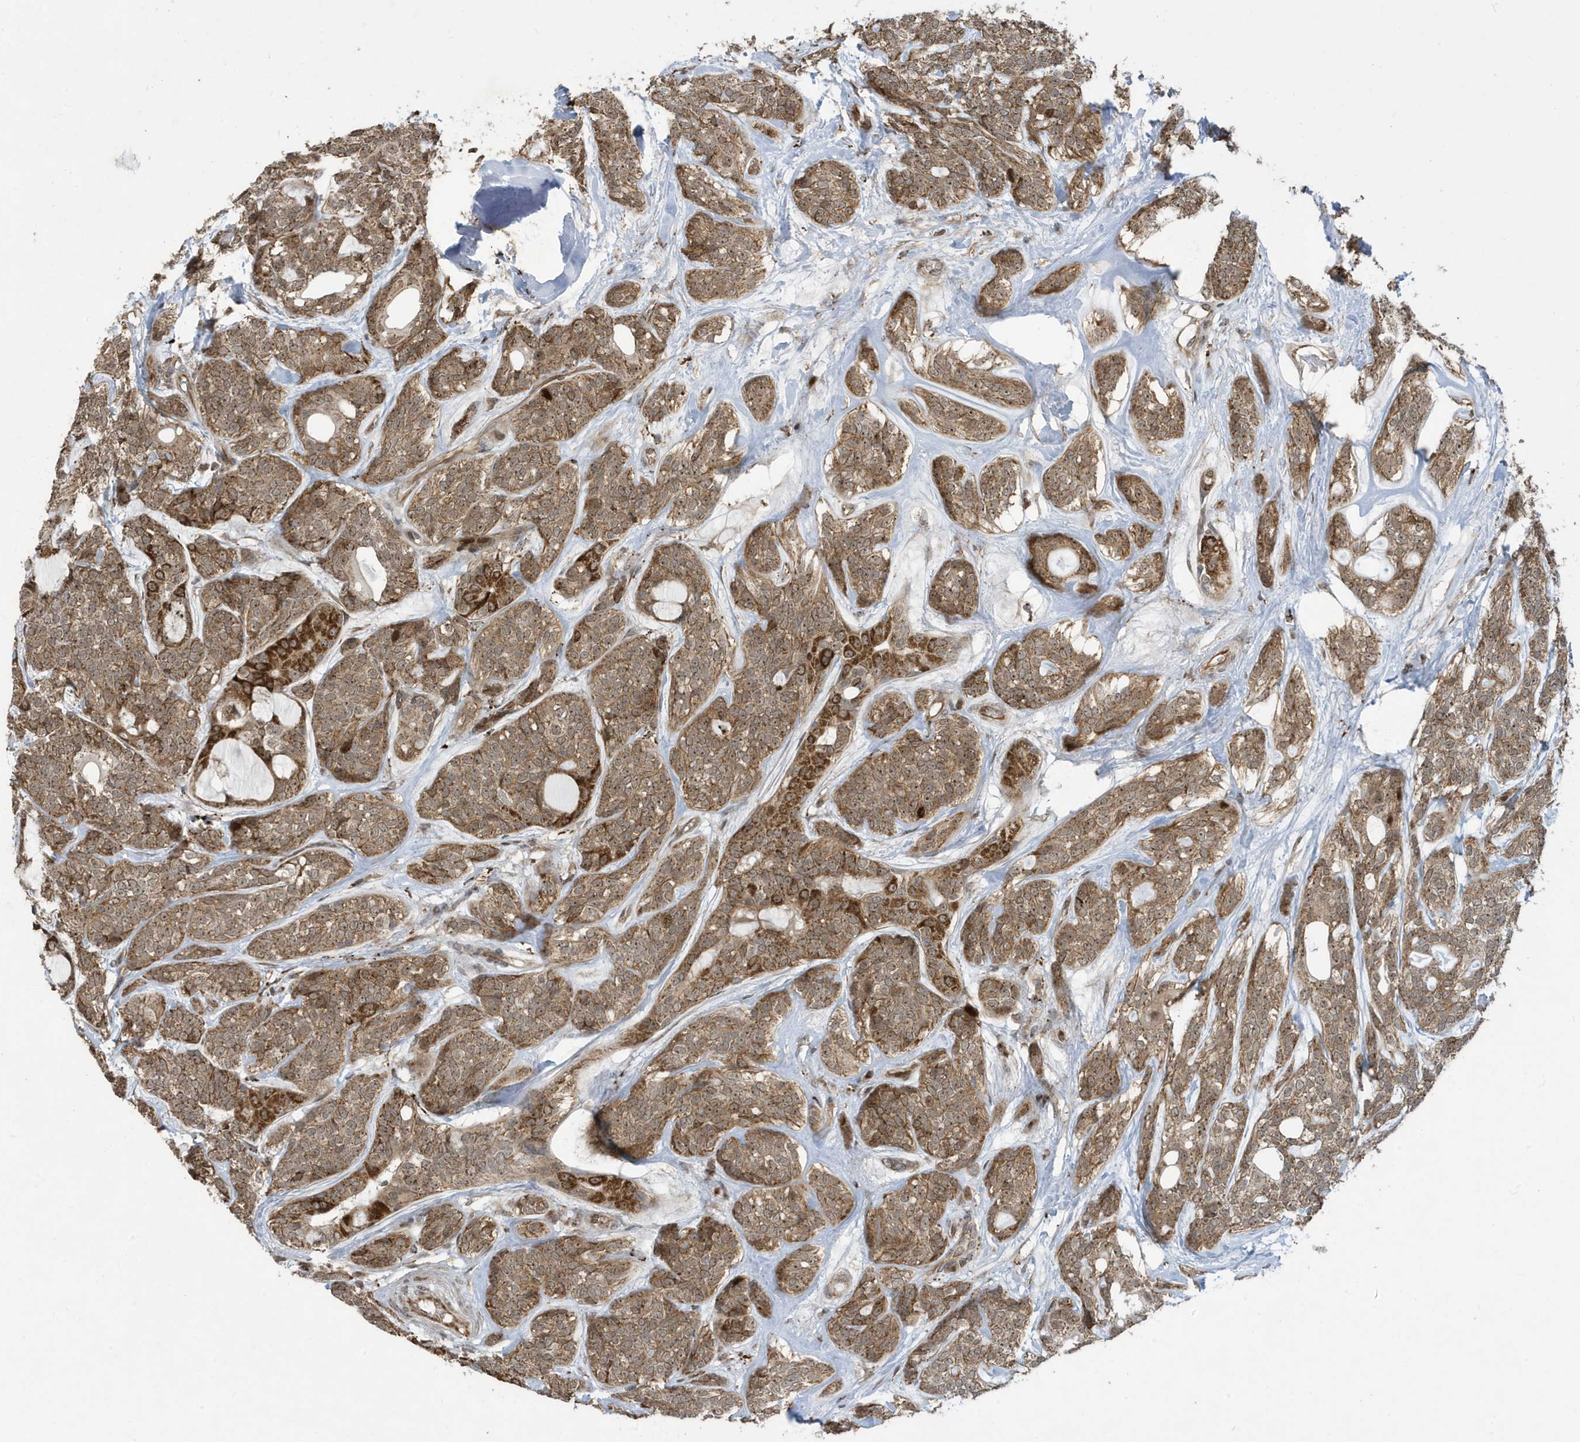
{"staining": {"intensity": "moderate", "quantity": ">75%", "location": "cytoplasmic/membranous"}, "tissue": "head and neck cancer", "cell_type": "Tumor cells", "image_type": "cancer", "snomed": [{"axis": "morphology", "description": "Adenocarcinoma, NOS"}, {"axis": "topography", "description": "Head-Neck"}], "caption": "Head and neck cancer (adenocarcinoma) stained with a protein marker demonstrates moderate staining in tumor cells.", "gene": "FAM9B", "patient": {"sex": "male", "age": 66}}